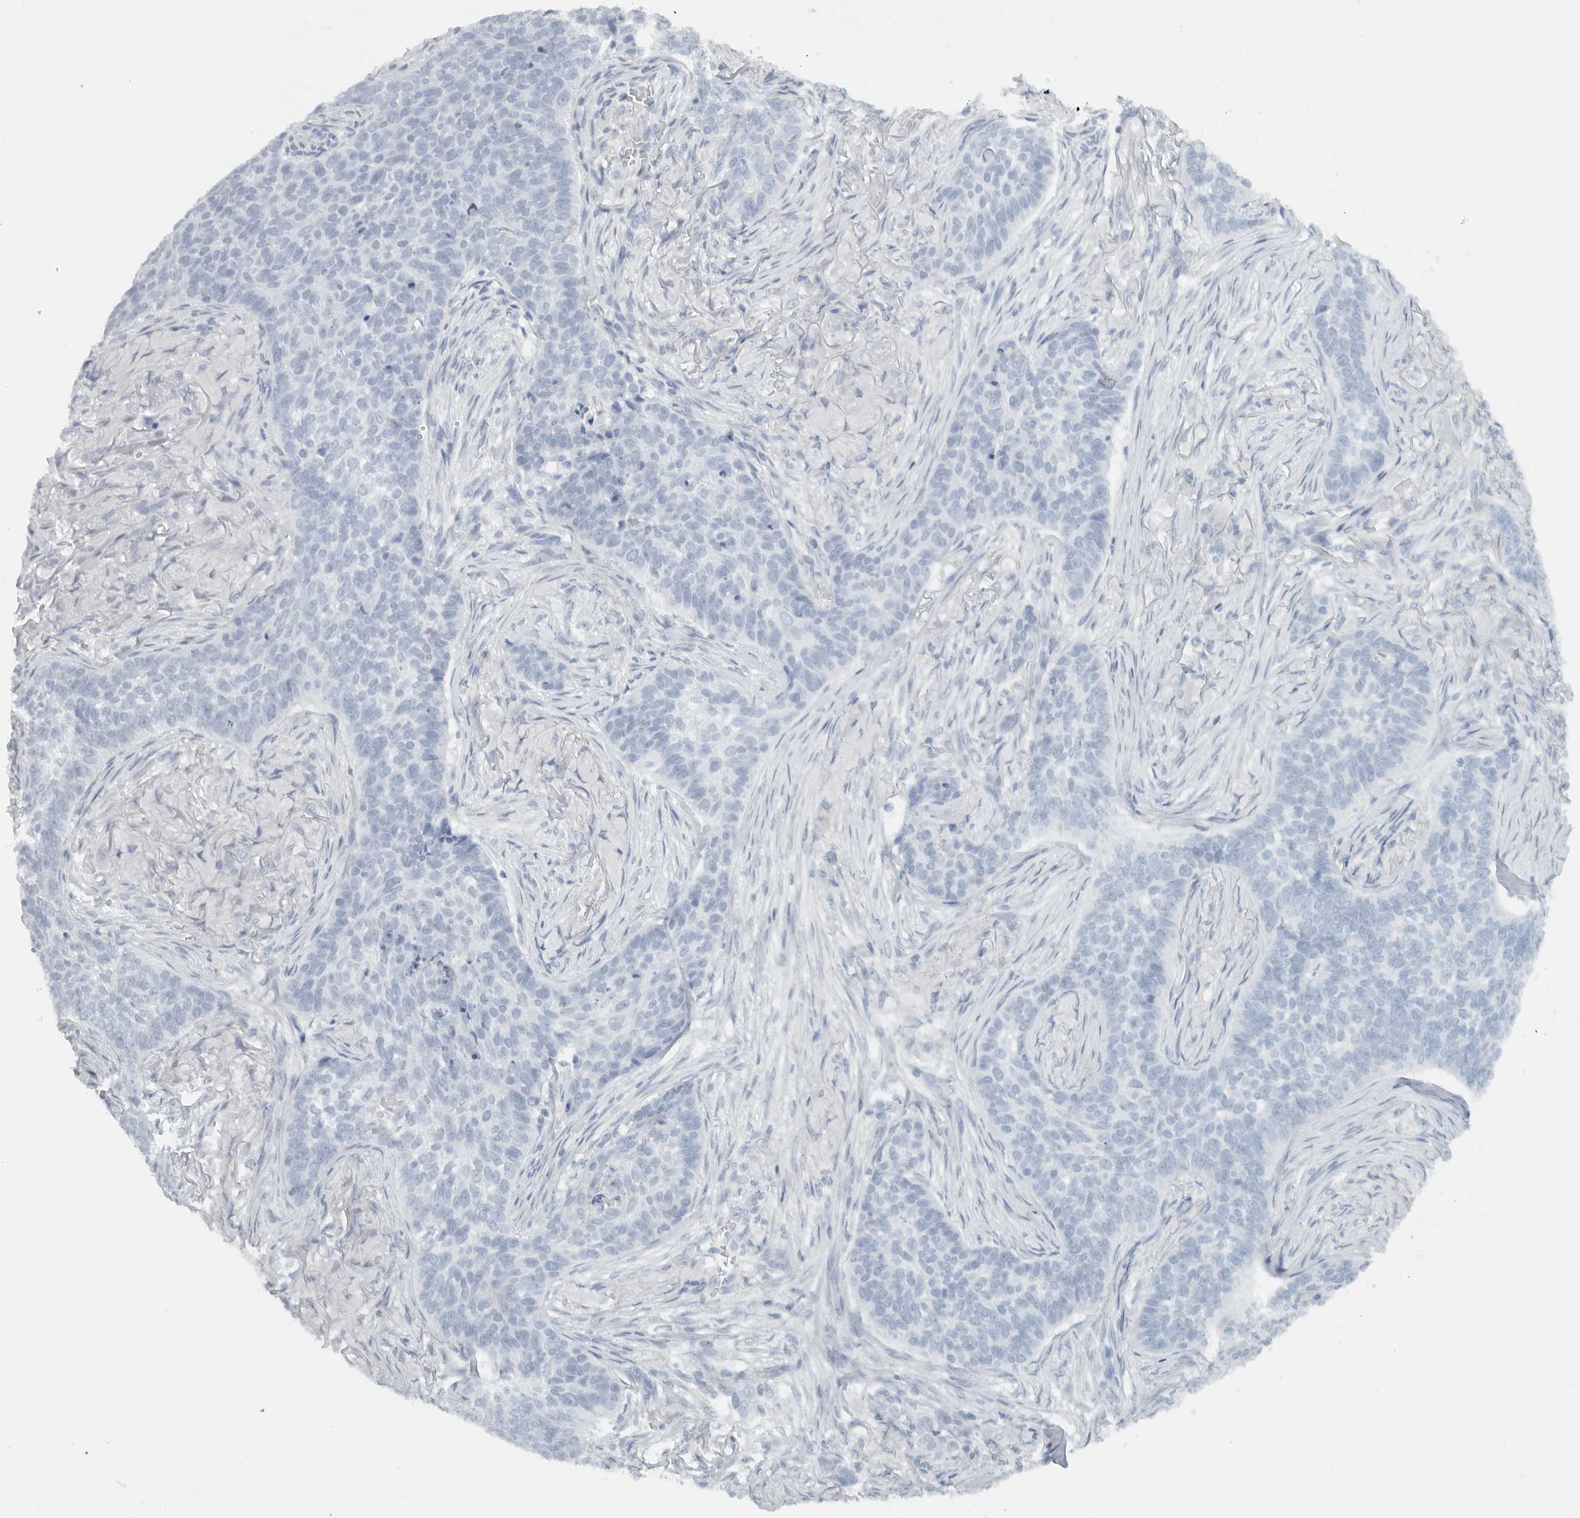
{"staining": {"intensity": "negative", "quantity": "none", "location": "none"}, "tissue": "skin cancer", "cell_type": "Tumor cells", "image_type": "cancer", "snomed": [{"axis": "morphology", "description": "Basal cell carcinoma"}, {"axis": "topography", "description": "Skin"}], "caption": "Skin cancer was stained to show a protein in brown. There is no significant expression in tumor cells.", "gene": "PAM", "patient": {"sex": "male", "age": 85}}